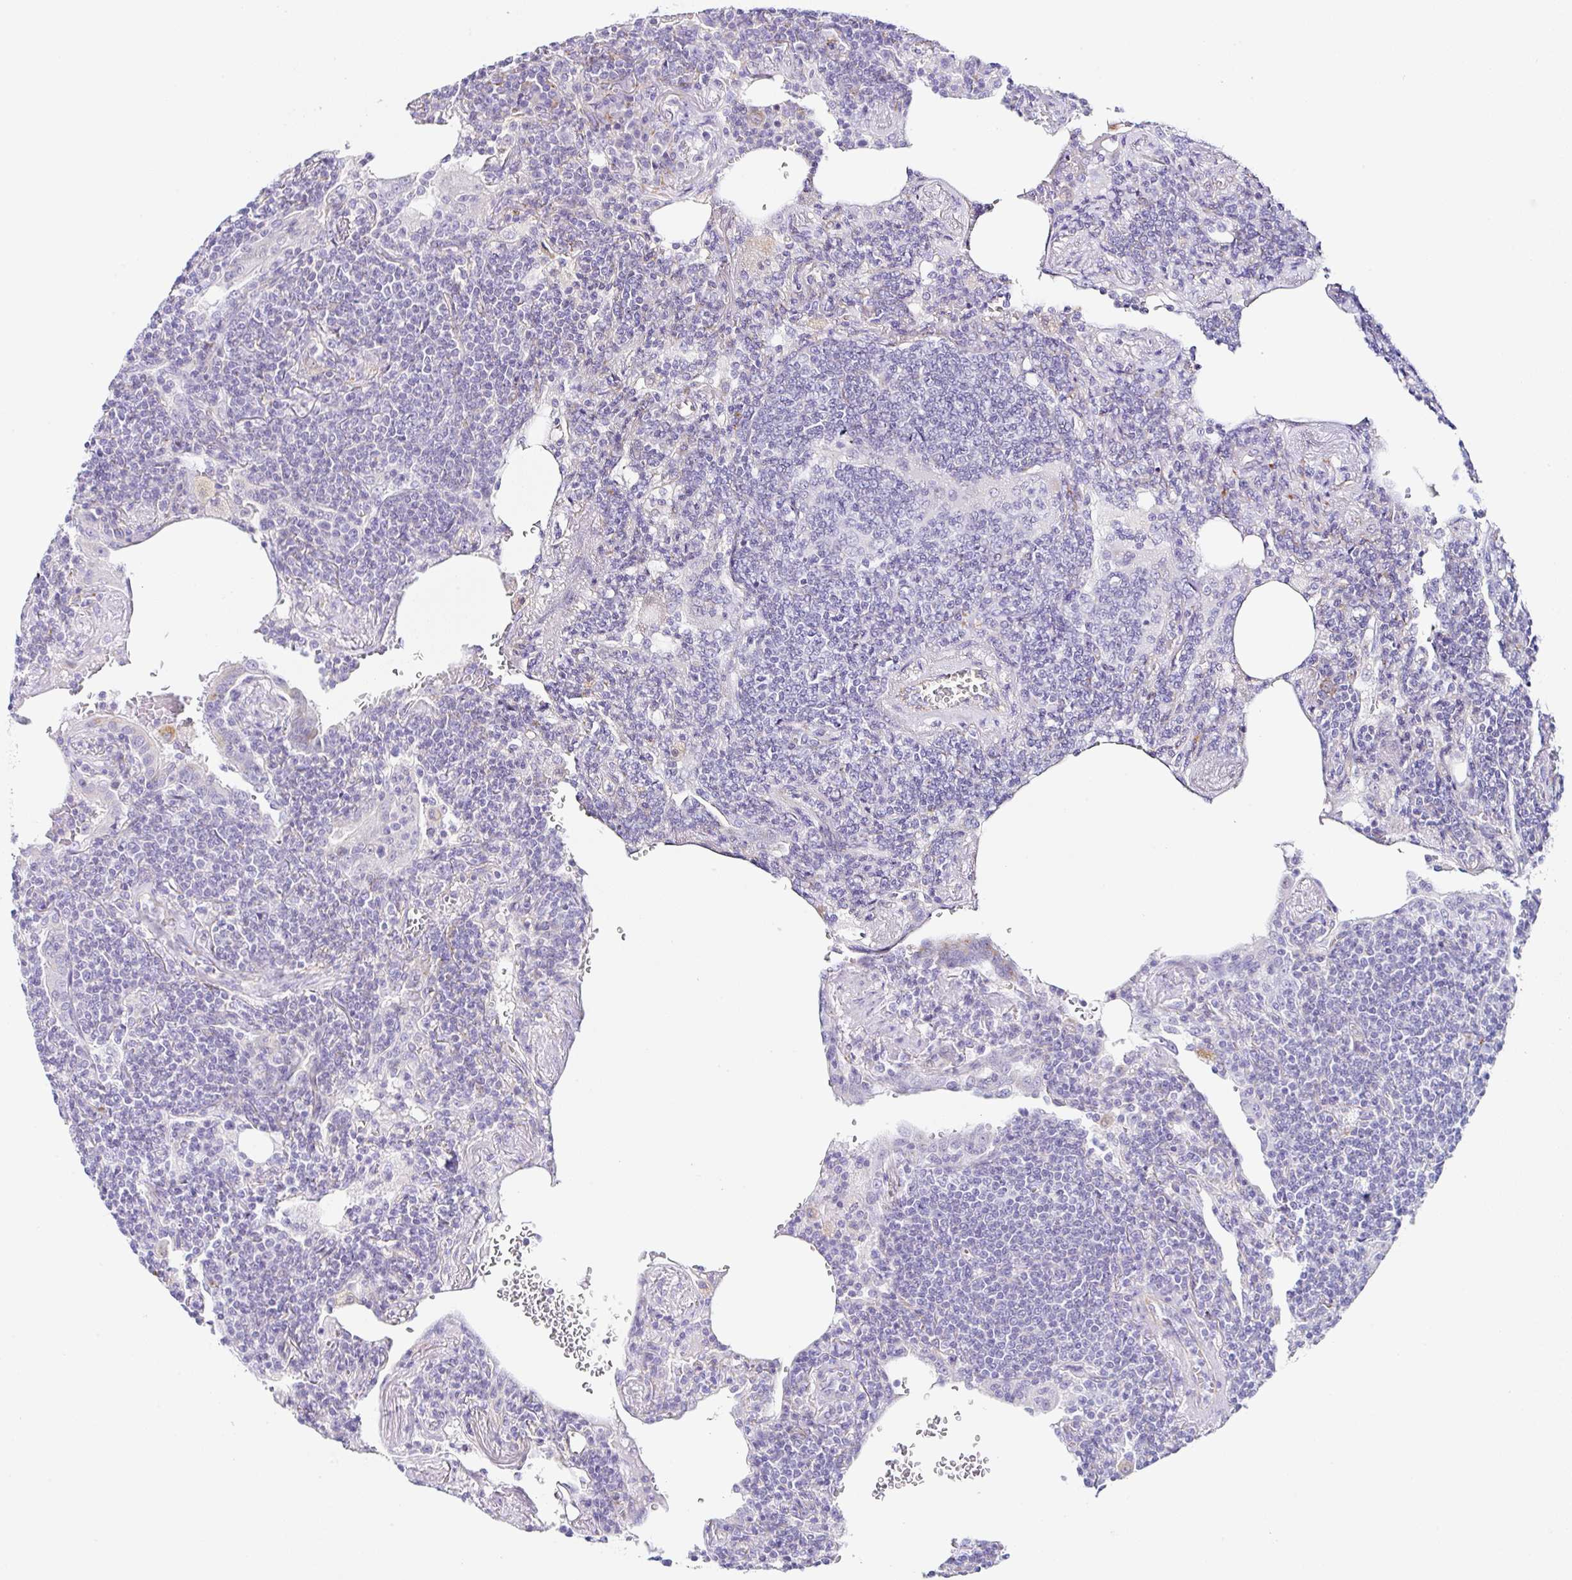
{"staining": {"intensity": "negative", "quantity": "none", "location": "none"}, "tissue": "lymphoma", "cell_type": "Tumor cells", "image_type": "cancer", "snomed": [{"axis": "morphology", "description": "Malignant lymphoma, non-Hodgkin's type, Low grade"}, {"axis": "topography", "description": "Lung"}], "caption": "Low-grade malignant lymphoma, non-Hodgkin's type was stained to show a protein in brown. There is no significant expression in tumor cells.", "gene": "DKK4", "patient": {"sex": "female", "age": 71}}